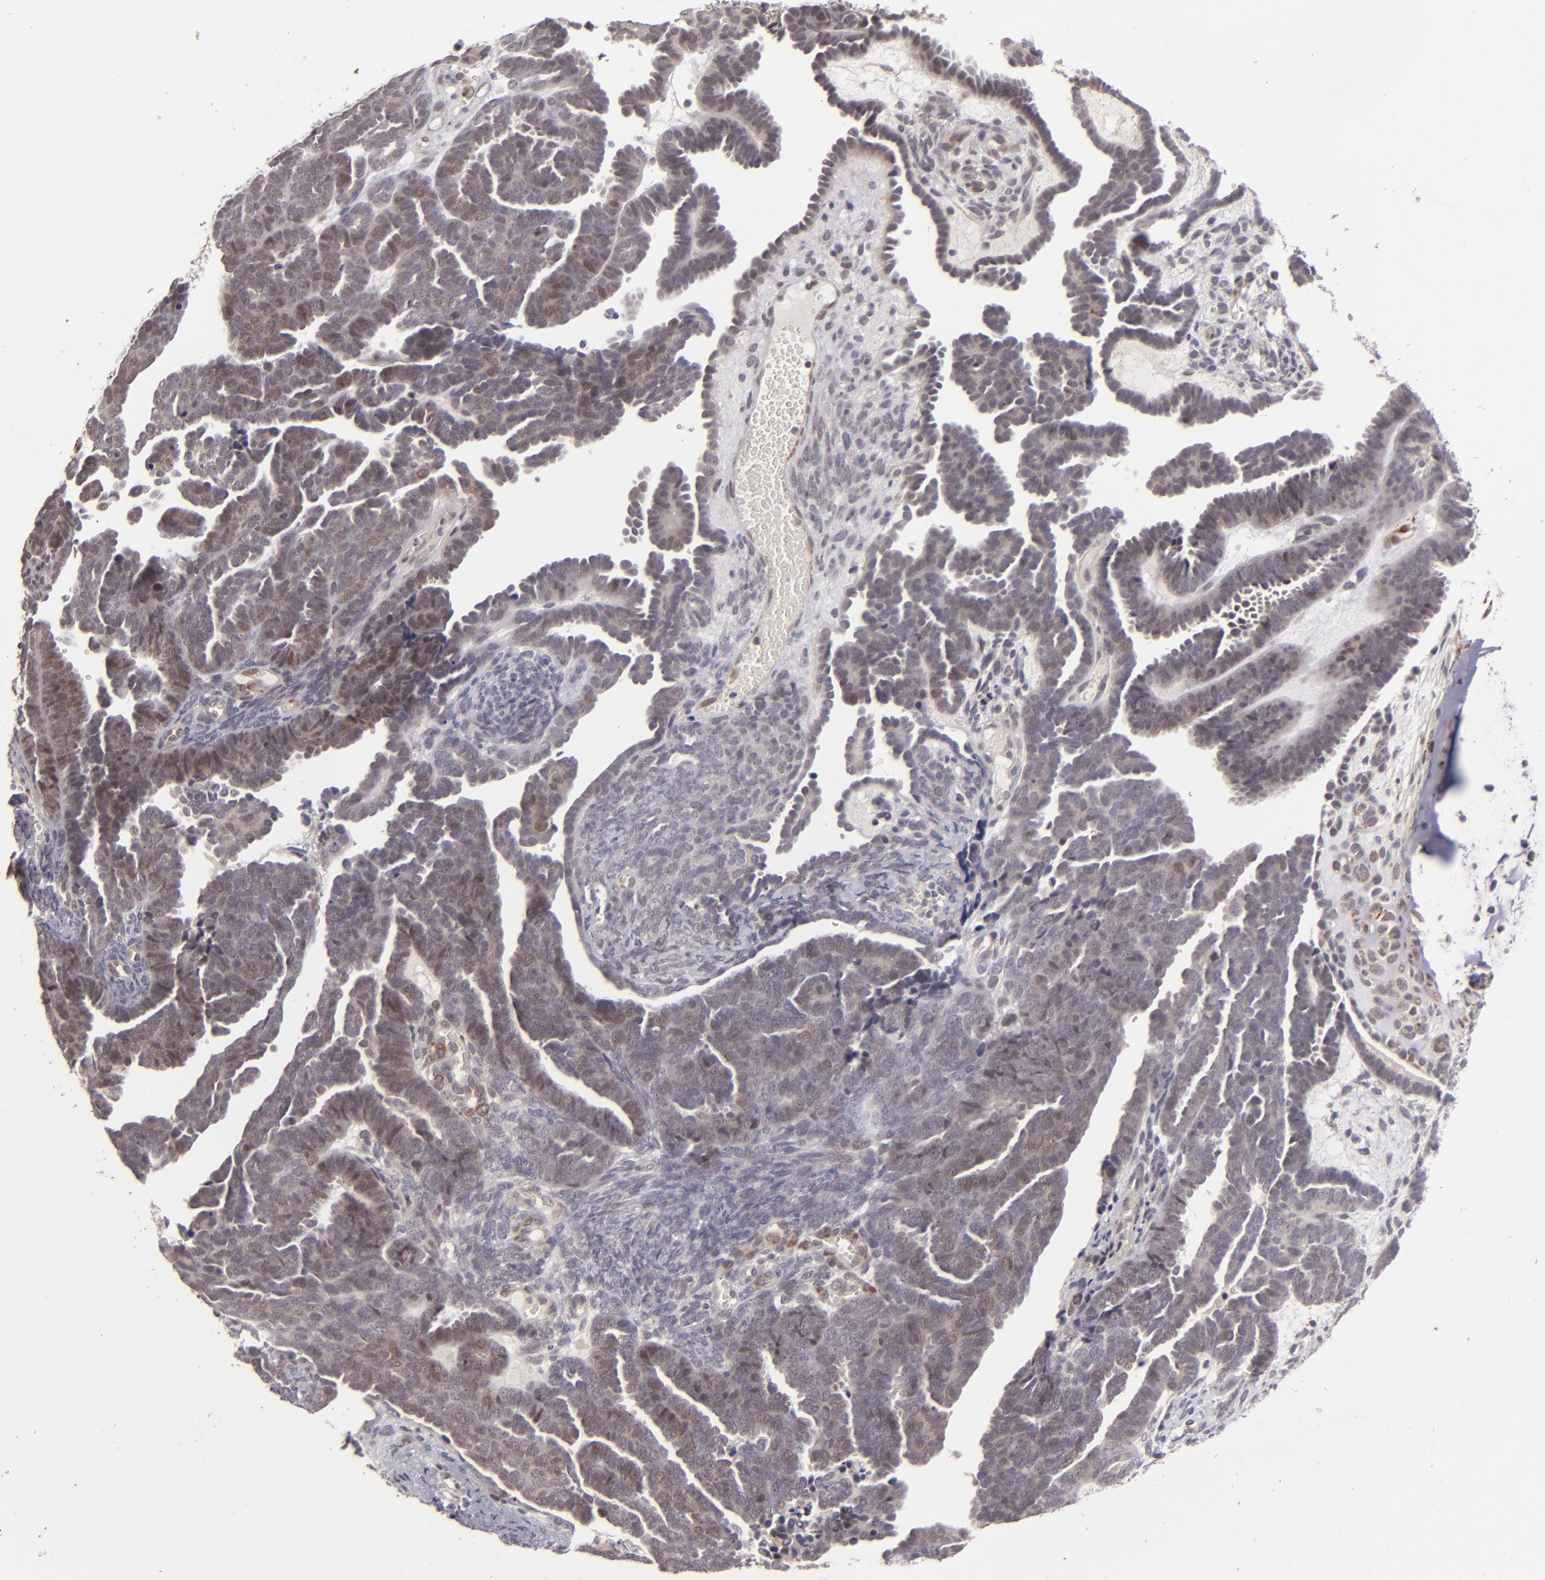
{"staining": {"intensity": "weak", "quantity": "<25%", "location": "cytoplasmic/membranous"}, "tissue": "endometrial cancer", "cell_type": "Tumor cells", "image_type": "cancer", "snomed": [{"axis": "morphology", "description": "Neoplasm, malignant, NOS"}, {"axis": "topography", "description": "Endometrium"}], "caption": "Protein analysis of neoplasm (malignant) (endometrial) exhibits no significant positivity in tumor cells. The staining is performed using DAB (3,3'-diaminobenzidine) brown chromogen with nuclei counter-stained in using hematoxylin.", "gene": "DFFA", "patient": {"sex": "female", "age": 74}}